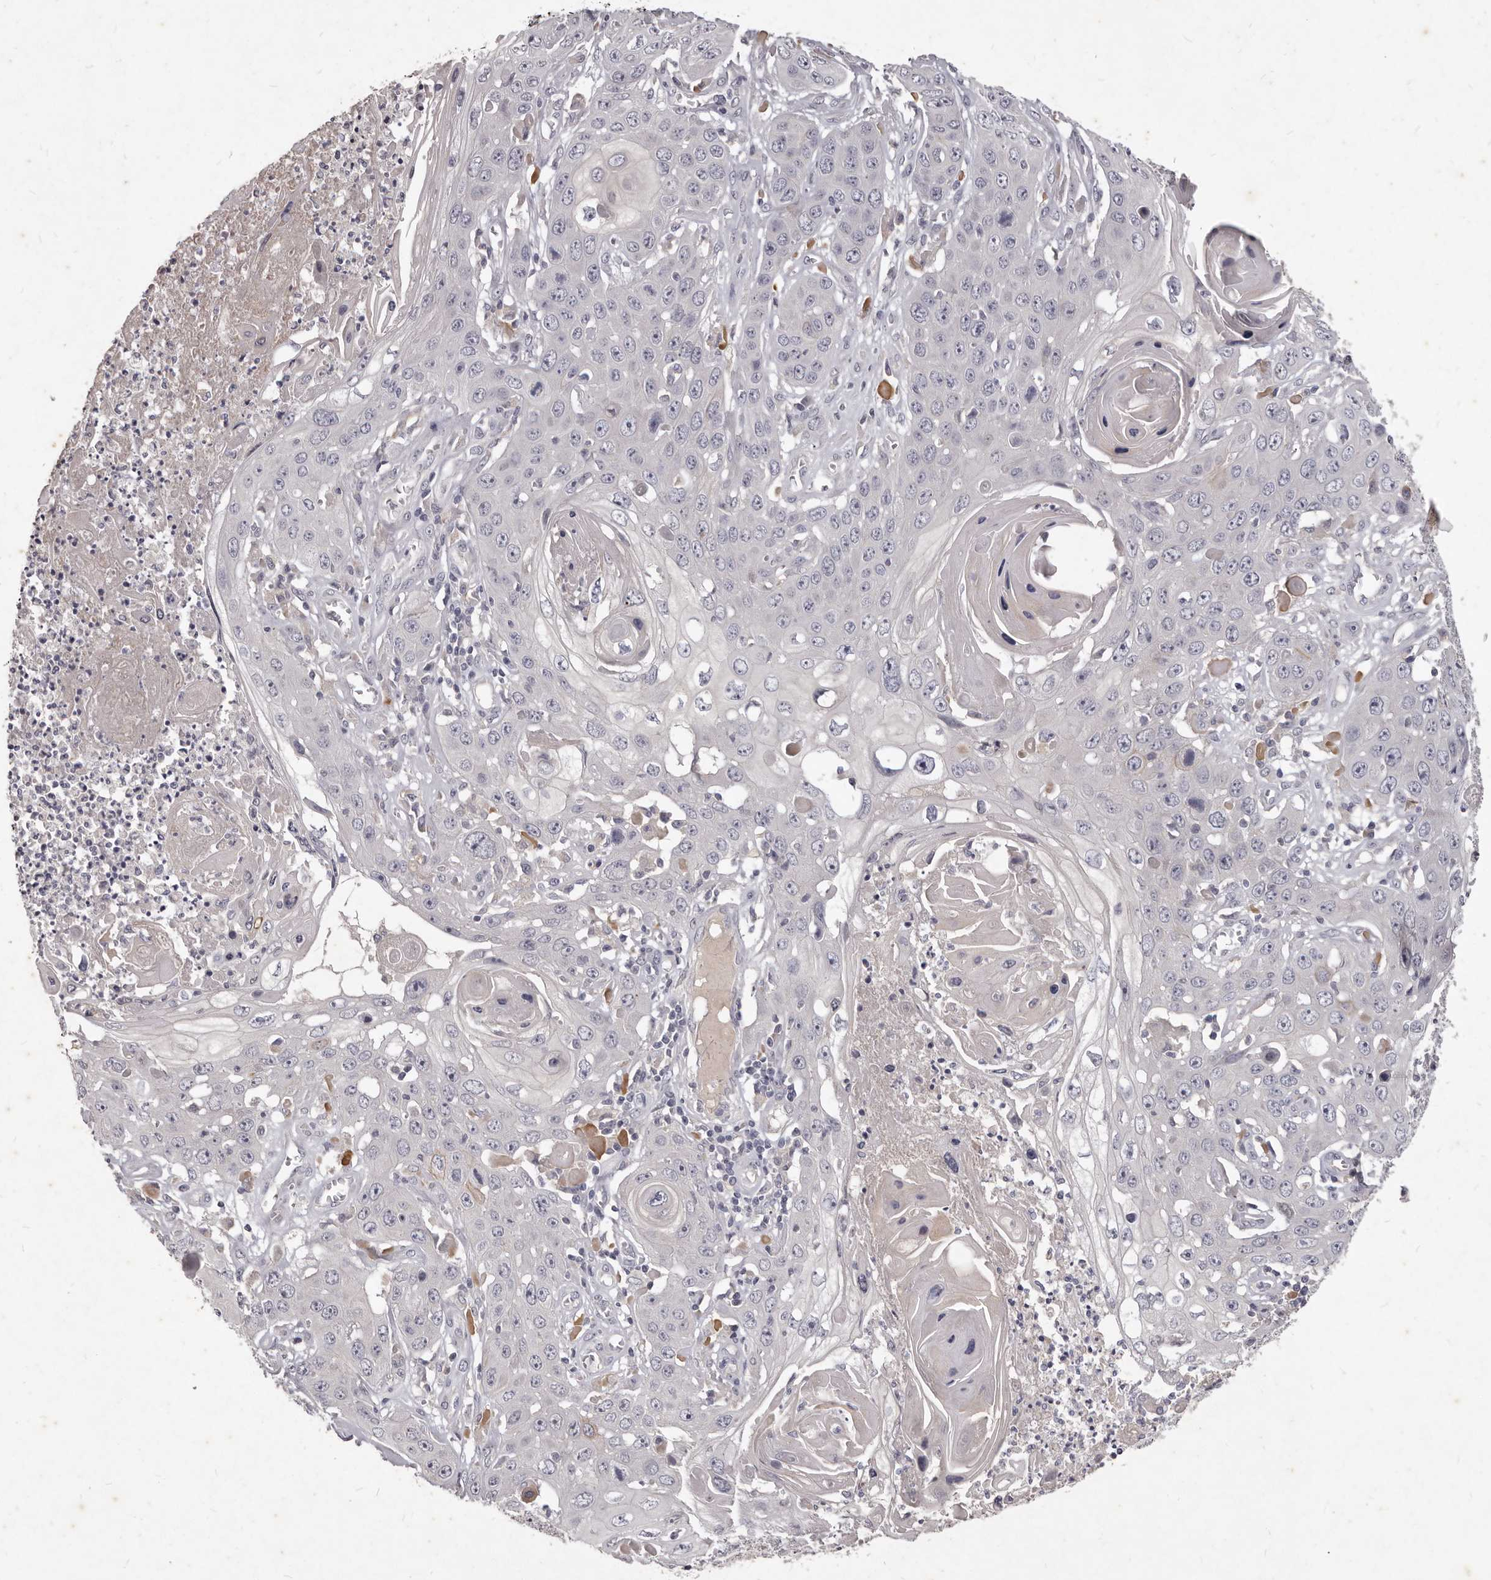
{"staining": {"intensity": "moderate", "quantity": "<25%", "location": "cytoplasmic/membranous"}, "tissue": "skin cancer", "cell_type": "Tumor cells", "image_type": "cancer", "snomed": [{"axis": "morphology", "description": "Squamous cell carcinoma, NOS"}, {"axis": "topography", "description": "Skin"}], "caption": "There is low levels of moderate cytoplasmic/membranous staining in tumor cells of skin cancer, as demonstrated by immunohistochemical staining (brown color).", "gene": "GPRC5C", "patient": {"sex": "male", "age": 55}}